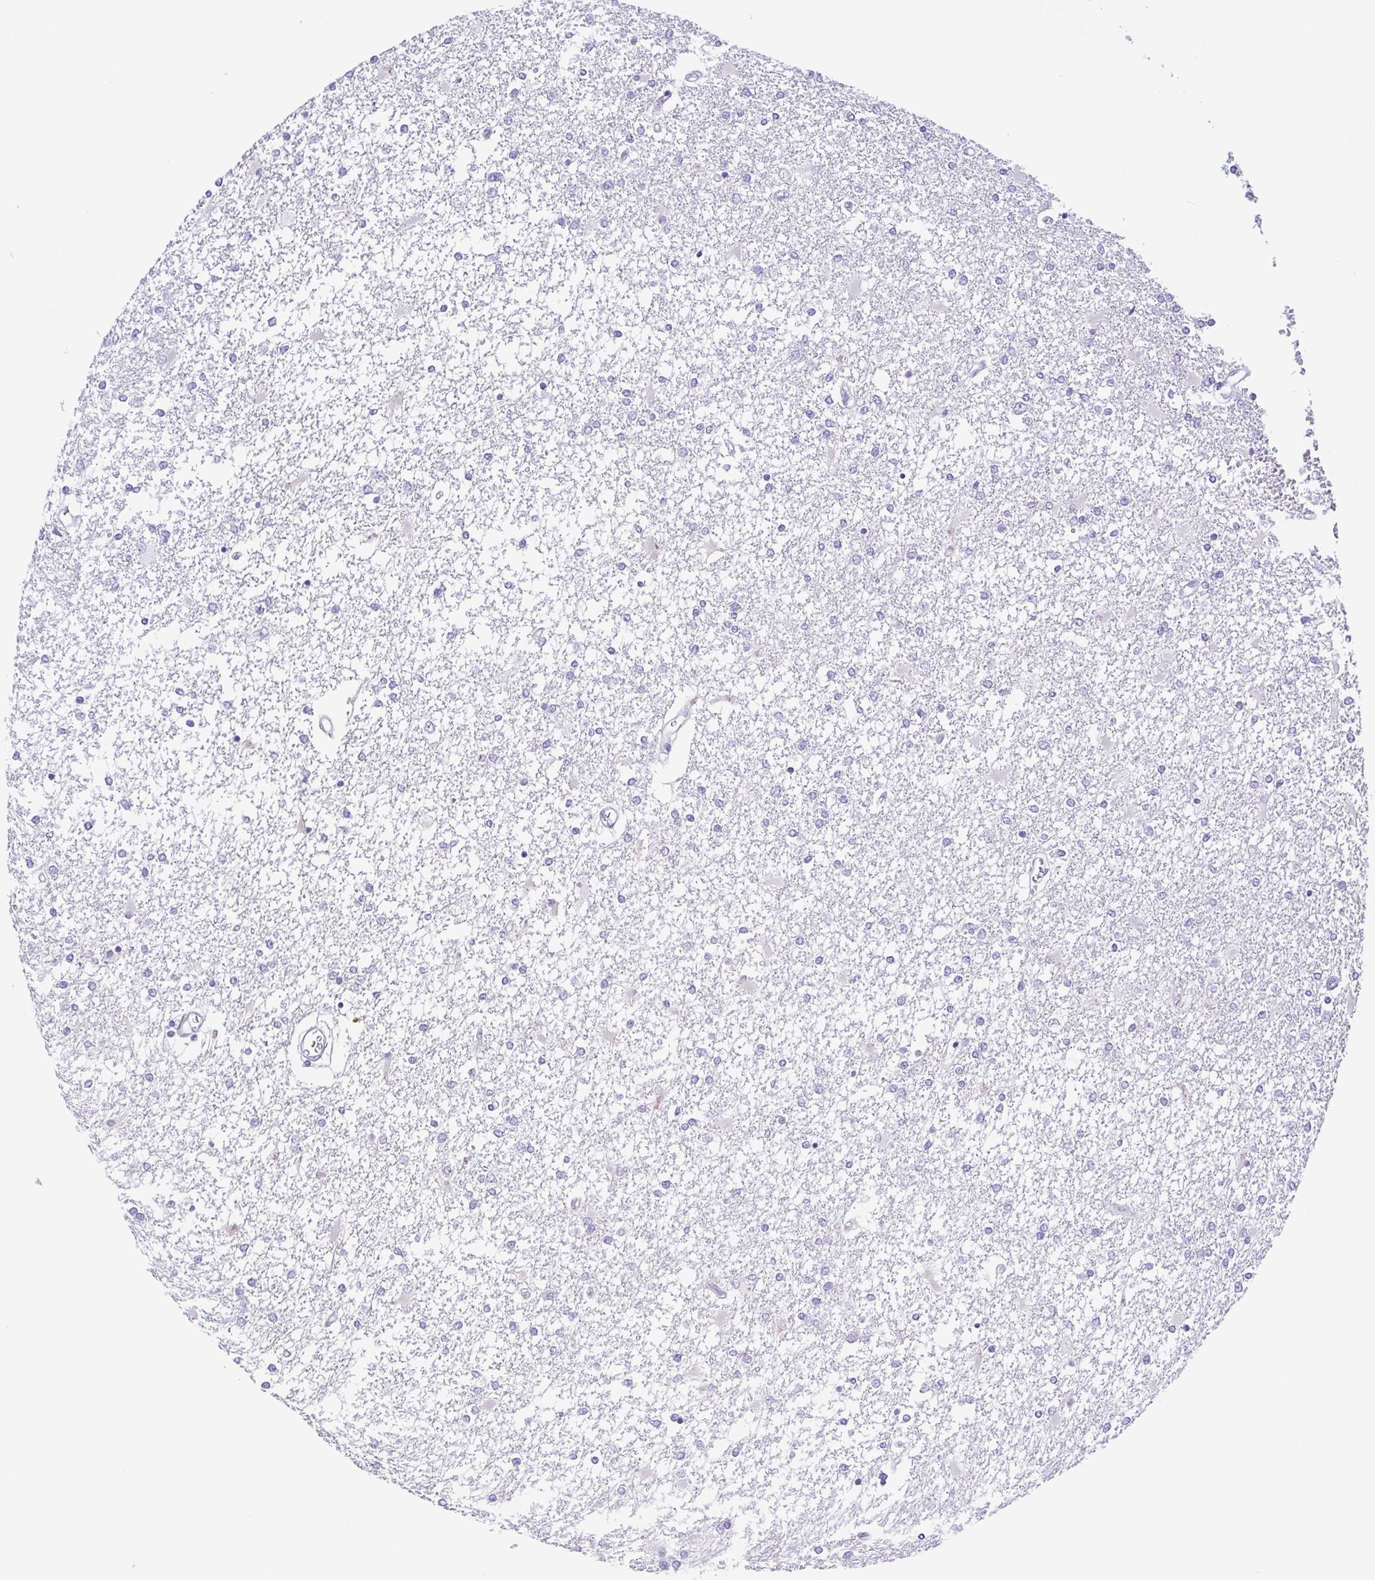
{"staining": {"intensity": "negative", "quantity": "none", "location": "none"}, "tissue": "glioma", "cell_type": "Tumor cells", "image_type": "cancer", "snomed": [{"axis": "morphology", "description": "Glioma, malignant, High grade"}, {"axis": "topography", "description": "Cerebral cortex"}], "caption": "This micrograph is of malignant high-grade glioma stained with immunohistochemistry to label a protein in brown with the nuclei are counter-stained blue. There is no staining in tumor cells.", "gene": "A1BG", "patient": {"sex": "male", "age": 79}}